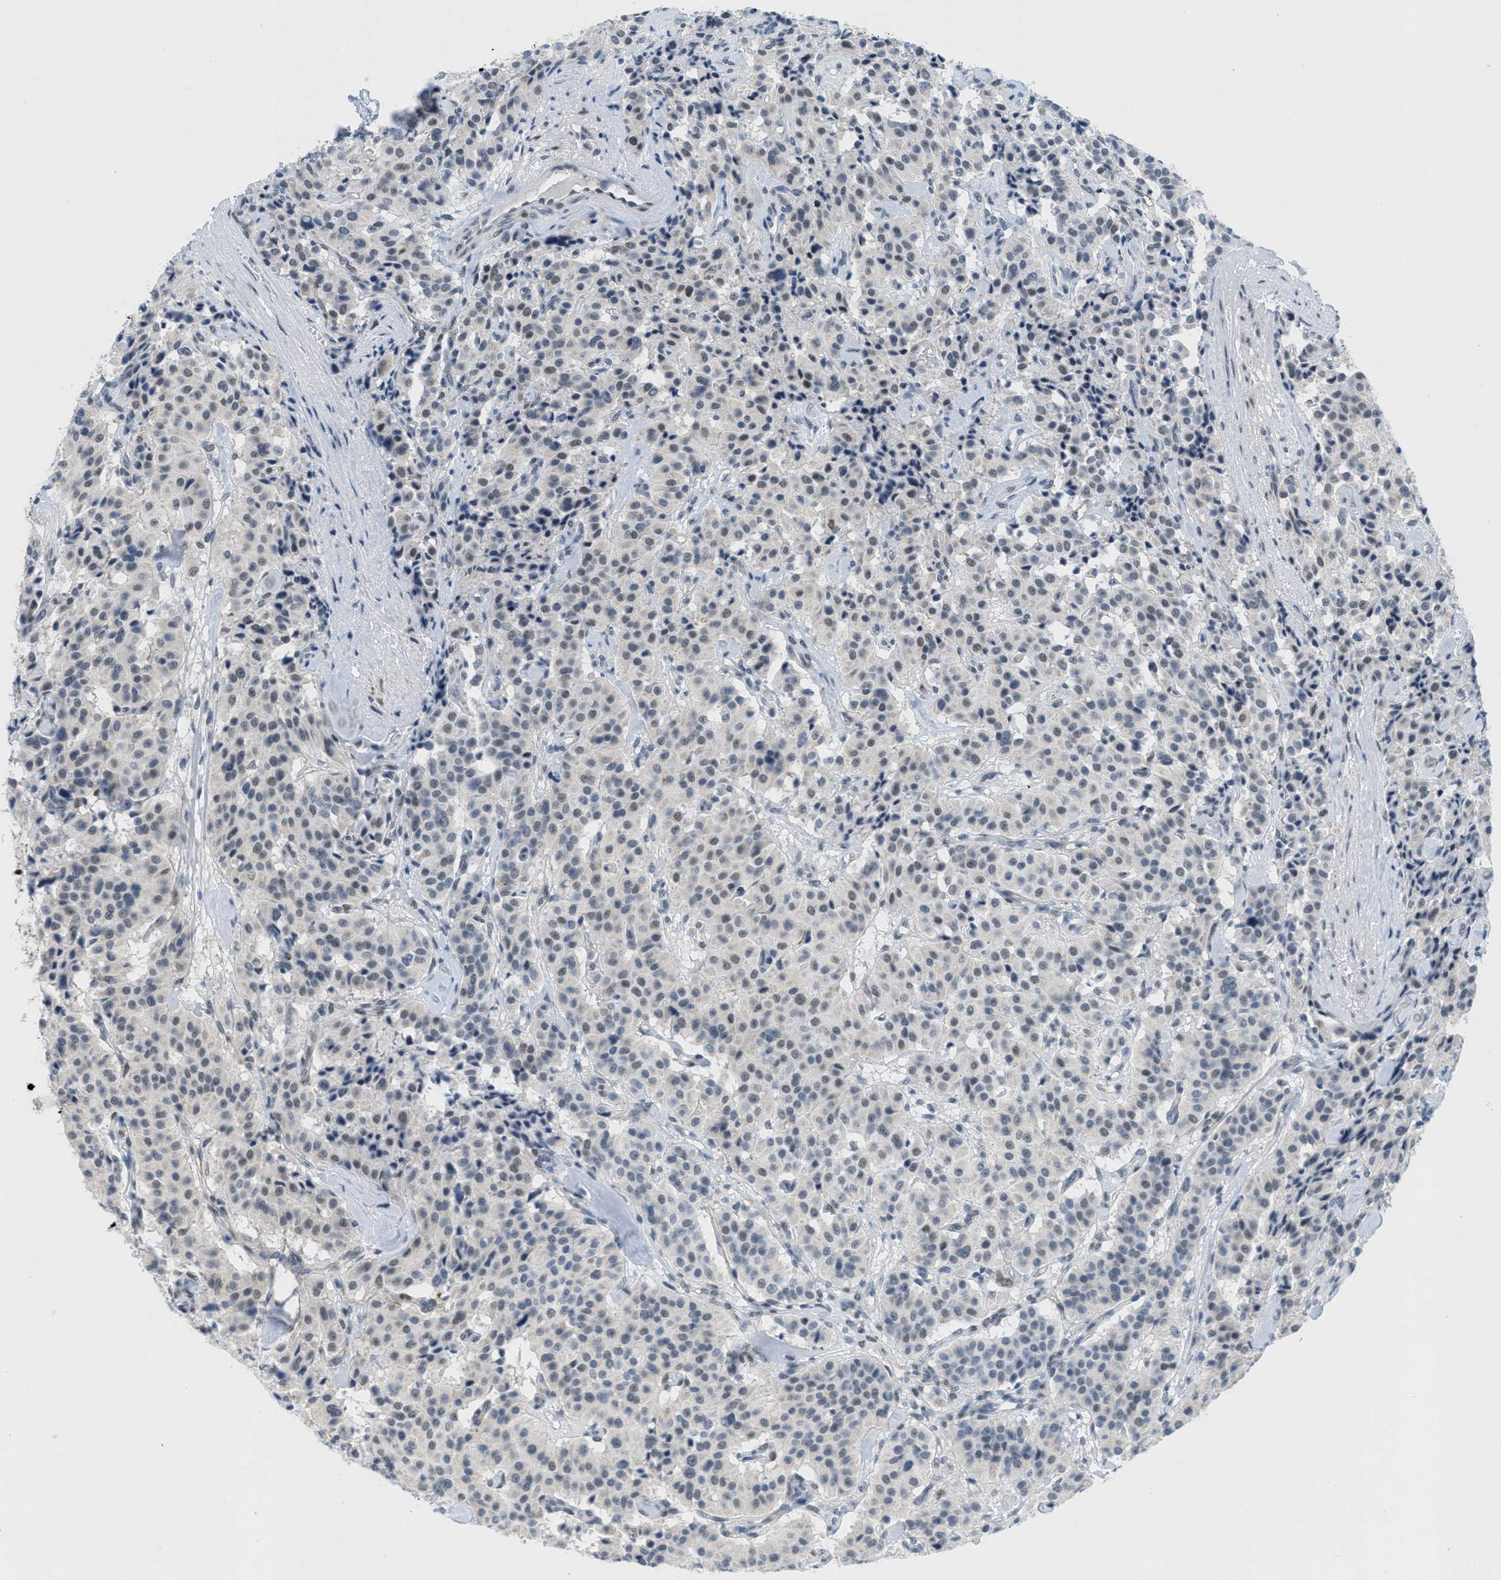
{"staining": {"intensity": "weak", "quantity": "<25%", "location": "nuclear"}, "tissue": "carcinoid", "cell_type": "Tumor cells", "image_type": "cancer", "snomed": [{"axis": "morphology", "description": "Carcinoid, malignant, NOS"}, {"axis": "topography", "description": "Lung"}], "caption": "This is an immunohistochemistry (IHC) image of malignant carcinoid. There is no positivity in tumor cells.", "gene": "HS3ST2", "patient": {"sex": "male", "age": 30}}